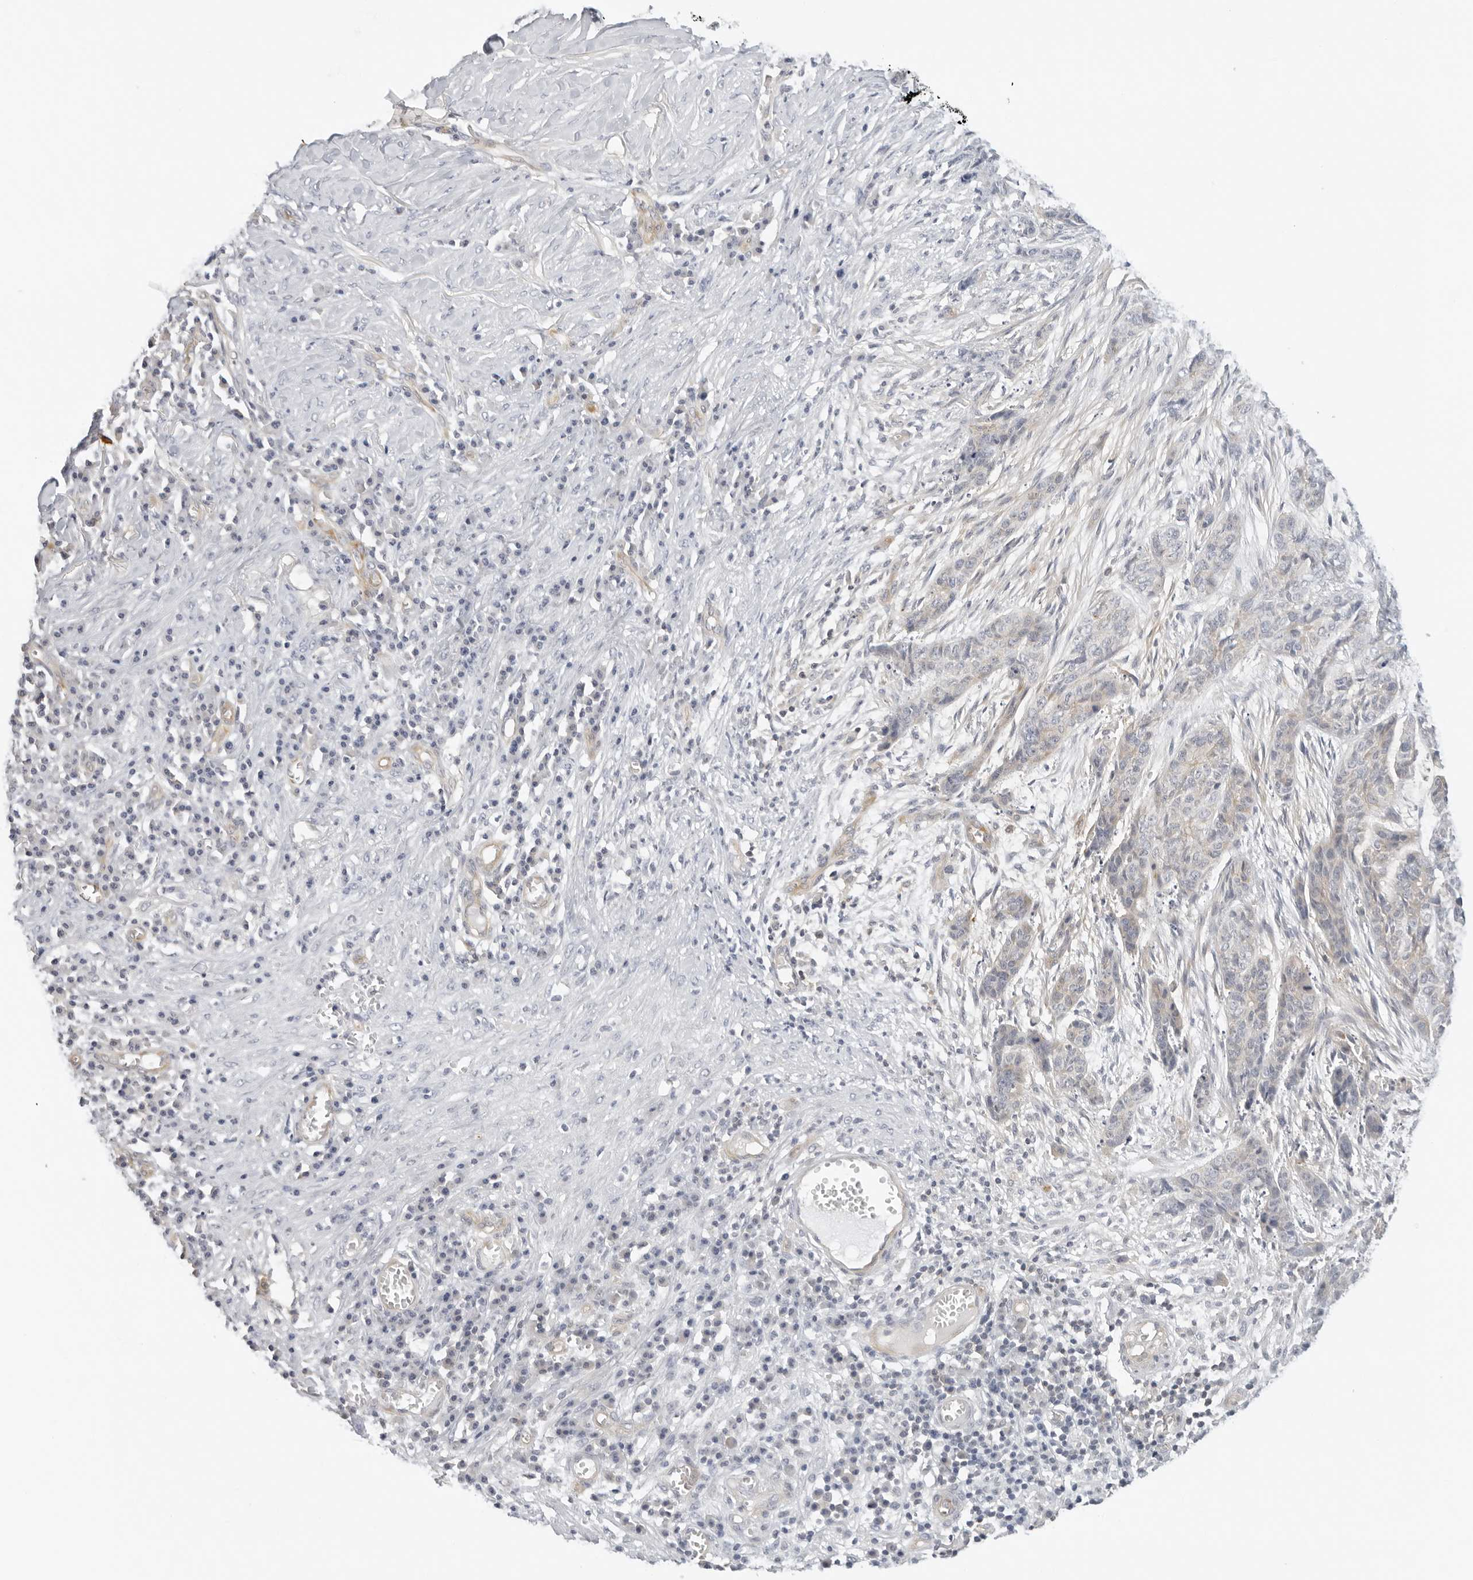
{"staining": {"intensity": "weak", "quantity": "<25%", "location": "cytoplasmic/membranous"}, "tissue": "skin cancer", "cell_type": "Tumor cells", "image_type": "cancer", "snomed": [{"axis": "morphology", "description": "Basal cell carcinoma"}, {"axis": "topography", "description": "Skin"}], "caption": "Immunohistochemical staining of basal cell carcinoma (skin) demonstrates no significant positivity in tumor cells.", "gene": "OSCP1", "patient": {"sex": "female", "age": 64}}